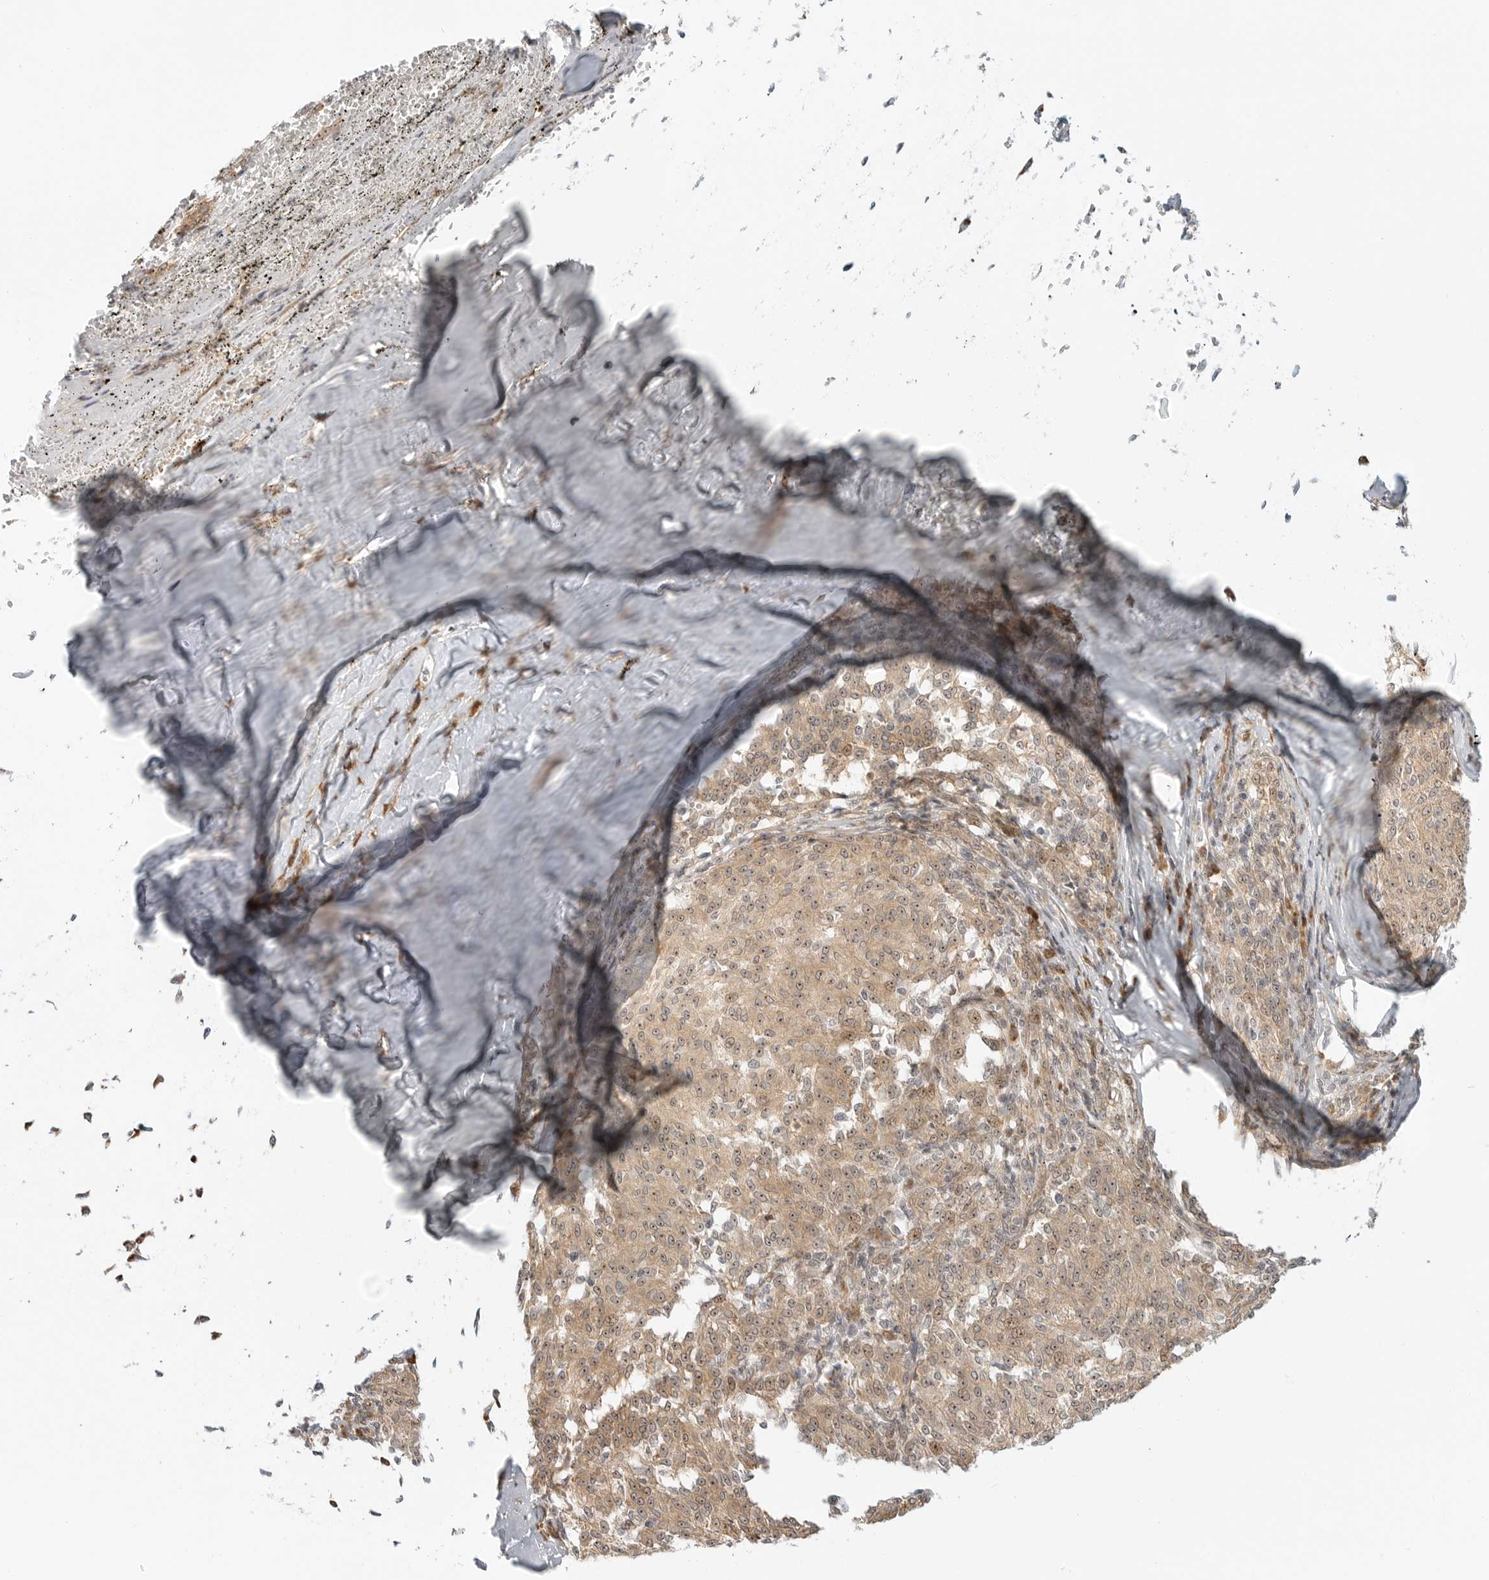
{"staining": {"intensity": "weak", "quantity": ">75%", "location": "cytoplasmic/membranous,nuclear"}, "tissue": "melanoma", "cell_type": "Tumor cells", "image_type": "cancer", "snomed": [{"axis": "morphology", "description": "Malignant melanoma, NOS"}, {"axis": "topography", "description": "Skin"}], "caption": "Immunohistochemical staining of human malignant melanoma demonstrates low levels of weak cytoplasmic/membranous and nuclear staining in about >75% of tumor cells. Immunohistochemistry stains the protein of interest in brown and the nuclei are stained blue.", "gene": "DSCC1", "patient": {"sex": "female", "age": 72}}